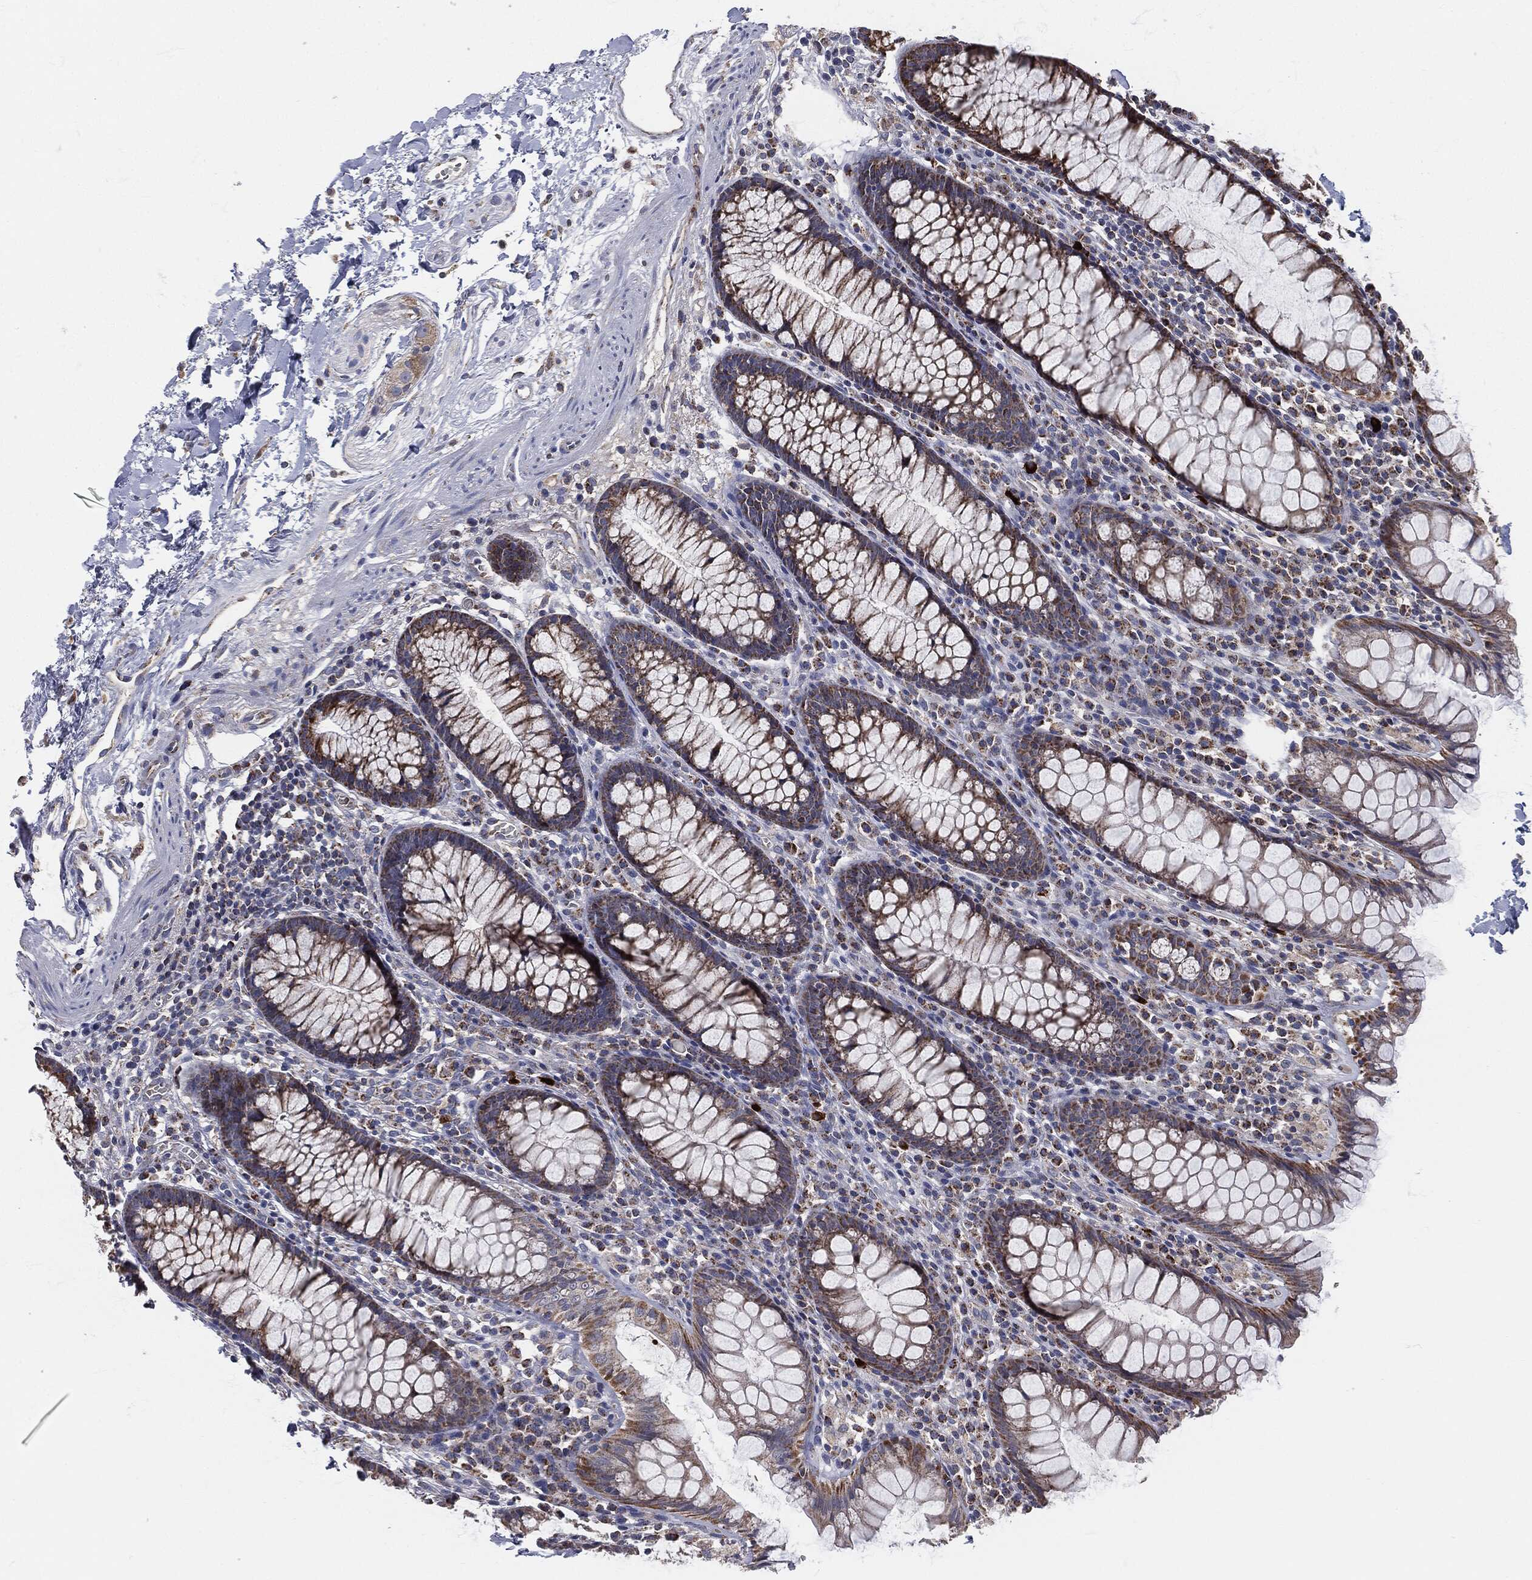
{"staining": {"intensity": "negative", "quantity": "none", "location": "none"}, "tissue": "colon", "cell_type": "Endothelial cells", "image_type": "normal", "snomed": [{"axis": "morphology", "description": "Normal tissue, NOS"}, {"axis": "topography", "description": "Colon"}], "caption": "Immunohistochemistry (IHC) histopathology image of benign colon: colon stained with DAB displays no significant protein staining in endothelial cells.", "gene": "SIGLEC9", "patient": {"sex": "male", "age": 76}}